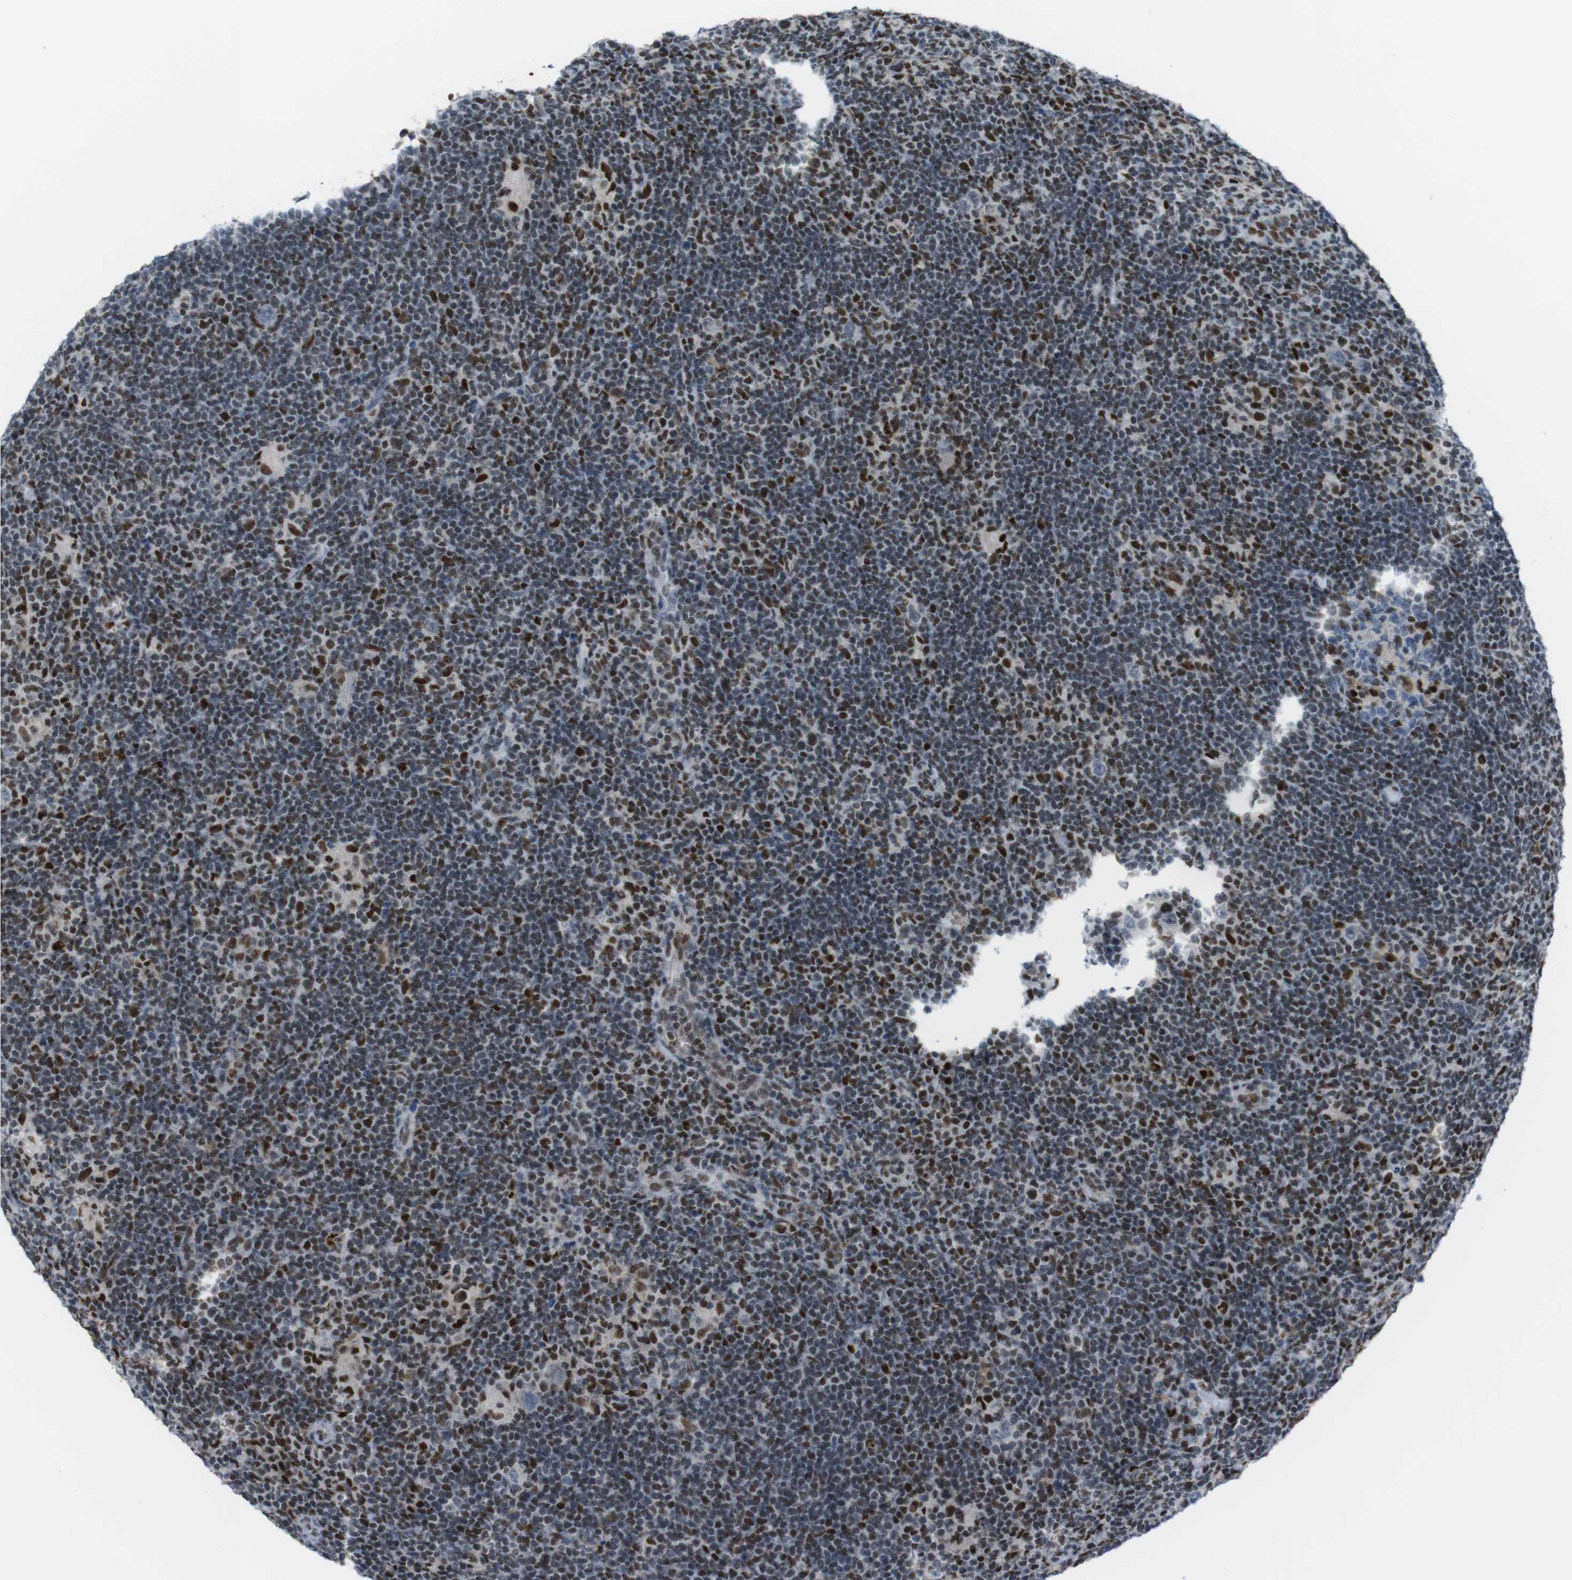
{"staining": {"intensity": "negative", "quantity": "none", "location": "none"}, "tissue": "lymphoma", "cell_type": "Tumor cells", "image_type": "cancer", "snomed": [{"axis": "morphology", "description": "Hodgkin's disease, NOS"}, {"axis": "topography", "description": "Lymph node"}], "caption": "Tumor cells are negative for brown protein staining in Hodgkin's disease.", "gene": "SUB1", "patient": {"sex": "female", "age": 57}}